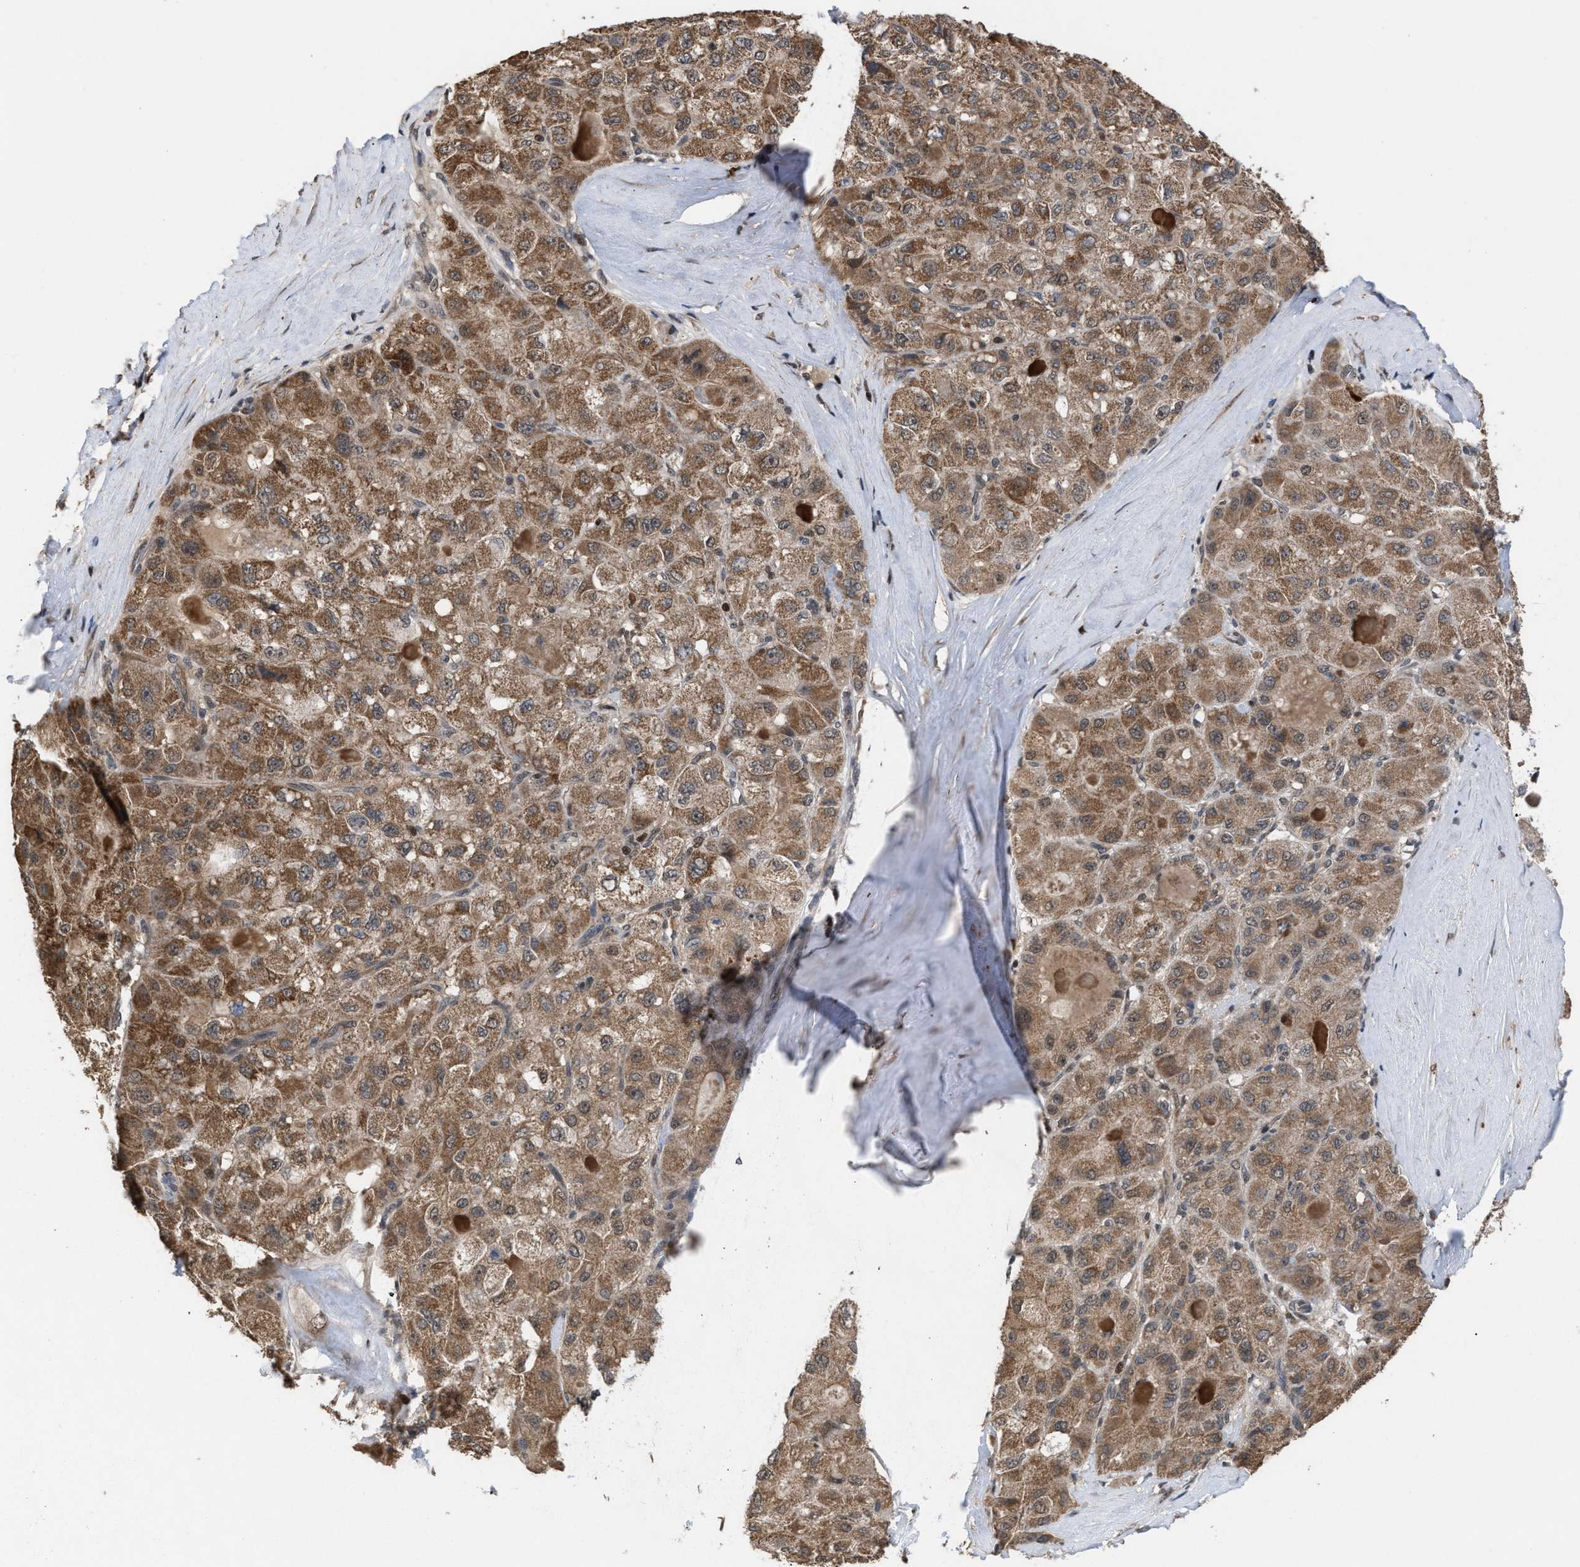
{"staining": {"intensity": "moderate", "quantity": ">75%", "location": "cytoplasmic/membranous"}, "tissue": "liver cancer", "cell_type": "Tumor cells", "image_type": "cancer", "snomed": [{"axis": "morphology", "description": "Carcinoma, Hepatocellular, NOS"}, {"axis": "topography", "description": "Liver"}], "caption": "Liver hepatocellular carcinoma stained with a protein marker demonstrates moderate staining in tumor cells.", "gene": "C9orf78", "patient": {"sex": "male", "age": 80}}